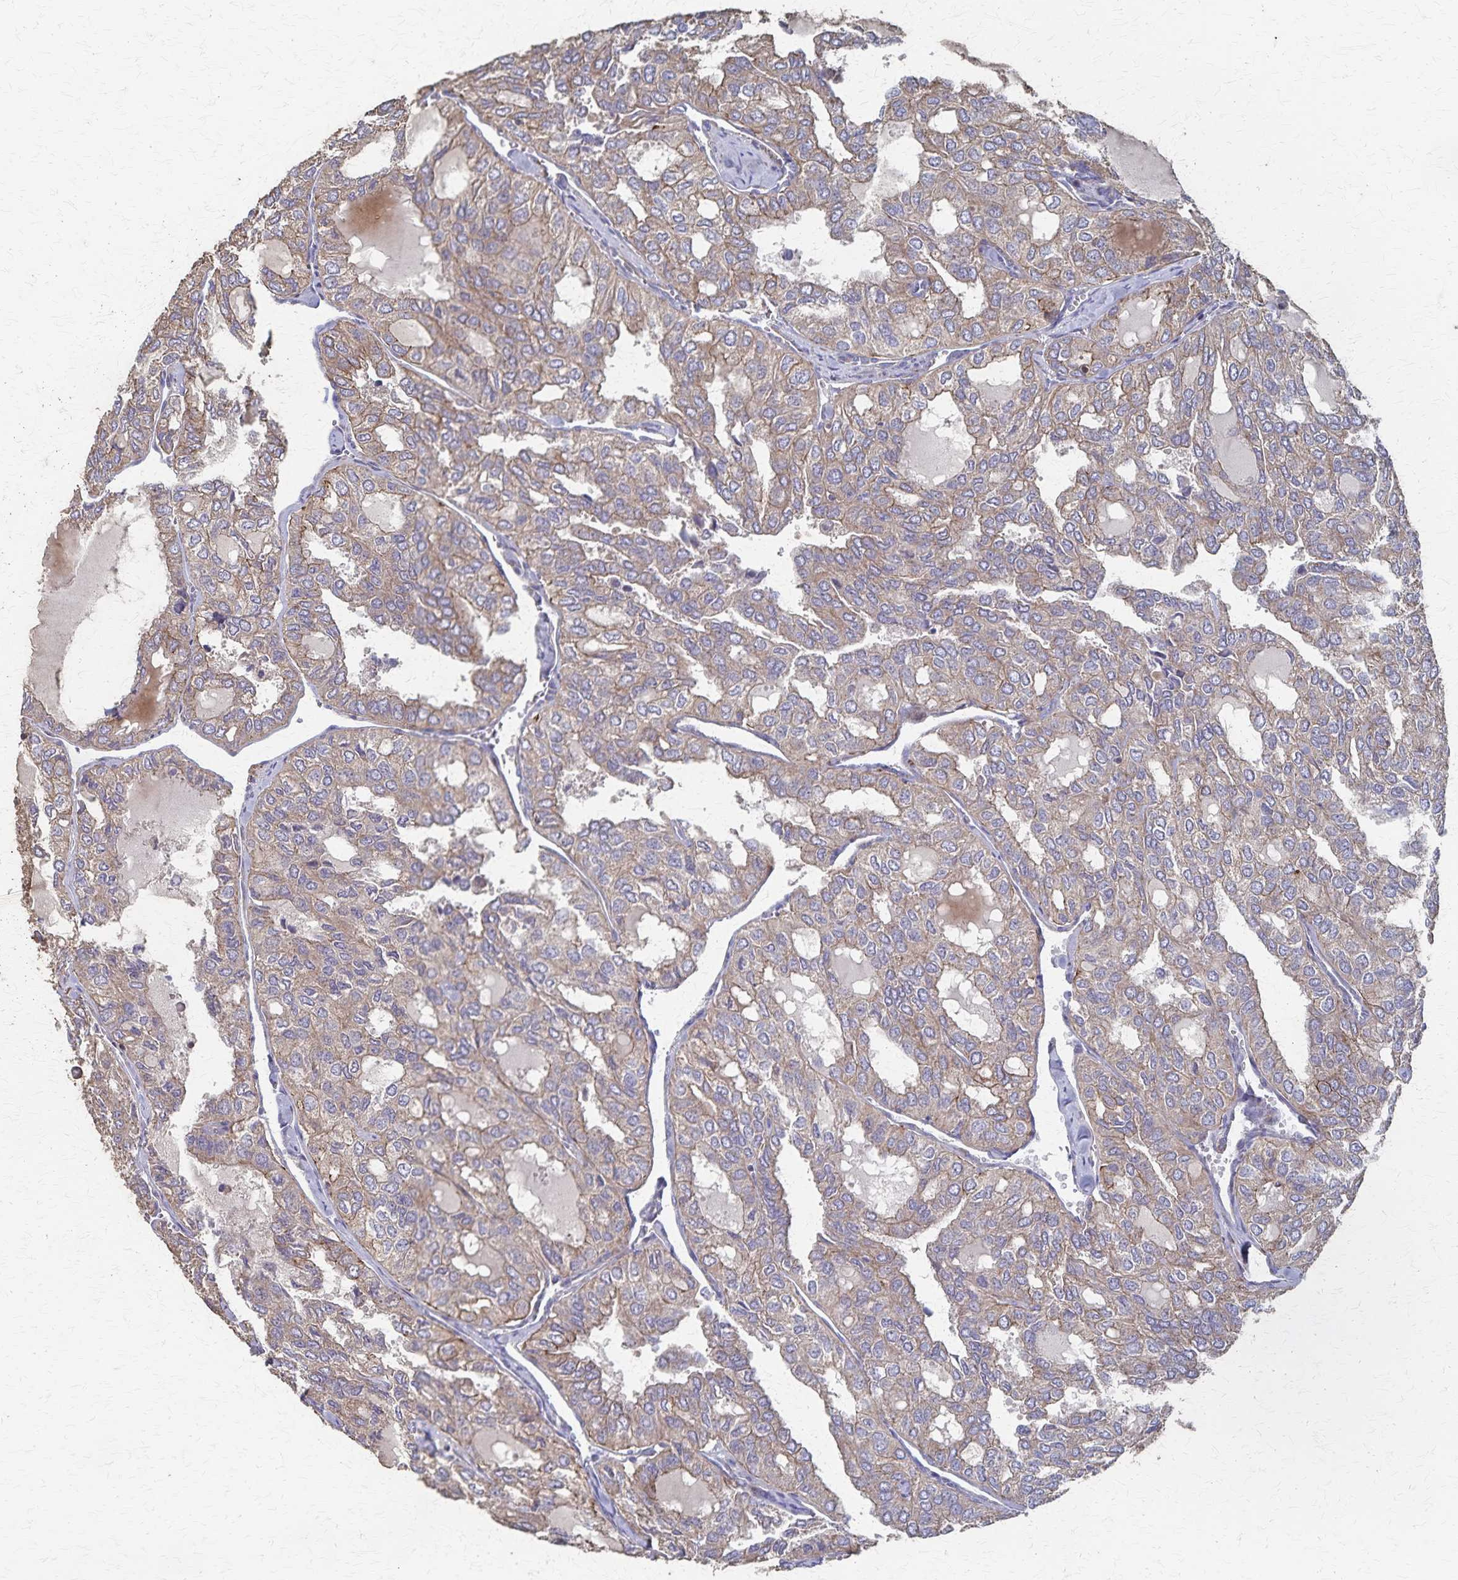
{"staining": {"intensity": "moderate", "quantity": "25%-75%", "location": "cytoplasmic/membranous"}, "tissue": "thyroid cancer", "cell_type": "Tumor cells", "image_type": "cancer", "snomed": [{"axis": "morphology", "description": "Follicular adenoma carcinoma, NOS"}, {"axis": "topography", "description": "Thyroid gland"}], "caption": "Protein positivity by IHC shows moderate cytoplasmic/membranous expression in about 25%-75% of tumor cells in thyroid cancer.", "gene": "PGAP2", "patient": {"sex": "male", "age": 75}}